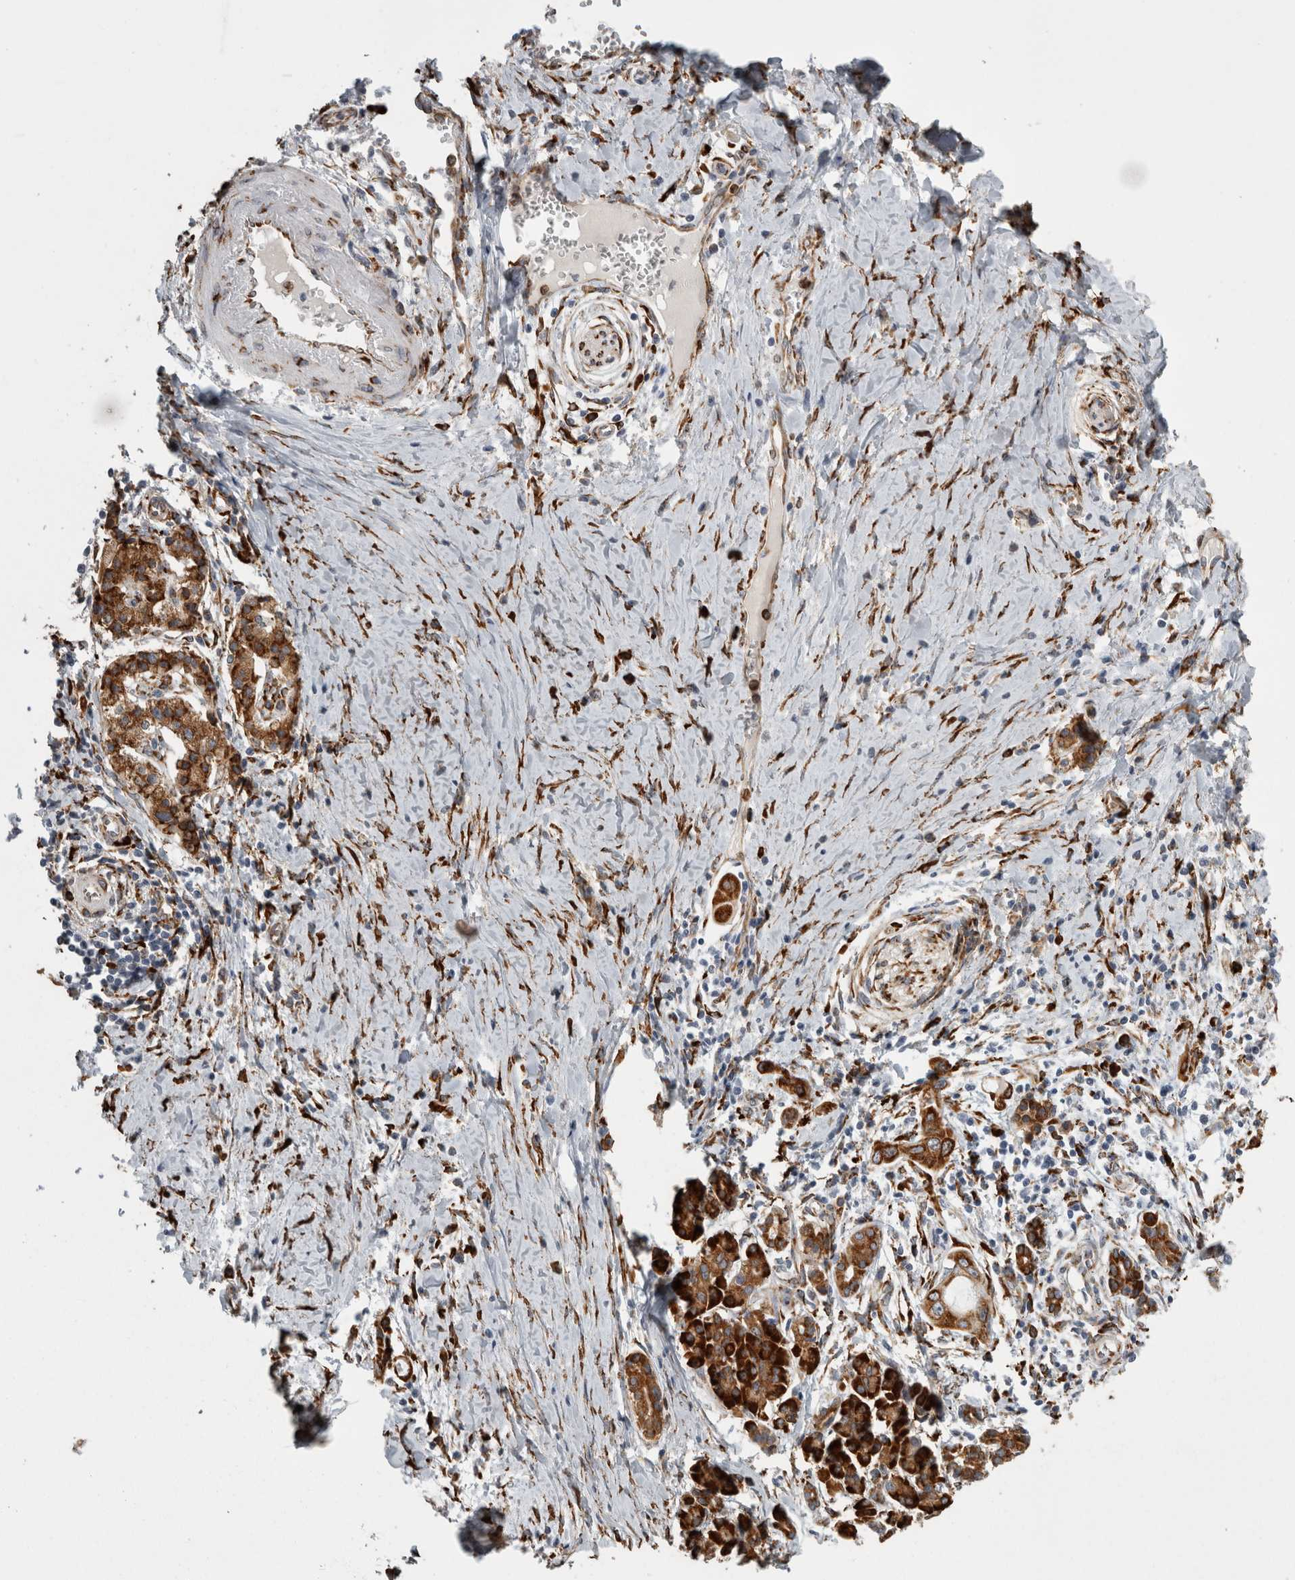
{"staining": {"intensity": "strong", "quantity": ">75%", "location": "cytoplasmic/membranous"}, "tissue": "pancreatic cancer", "cell_type": "Tumor cells", "image_type": "cancer", "snomed": [{"axis": "morphology", "description": "Adenocarcinoma, NOS"}, {"axis": "topography", "description": "Pancreas"}], "caption": "Immunohistochemical staining of pancreatic cancer displays high levels of strong cytoplasmic/membranous expression in approximately >75% of tumor cells.", "gene": "FHIP2B", "patient": {"sex": "male", "age": 59}}